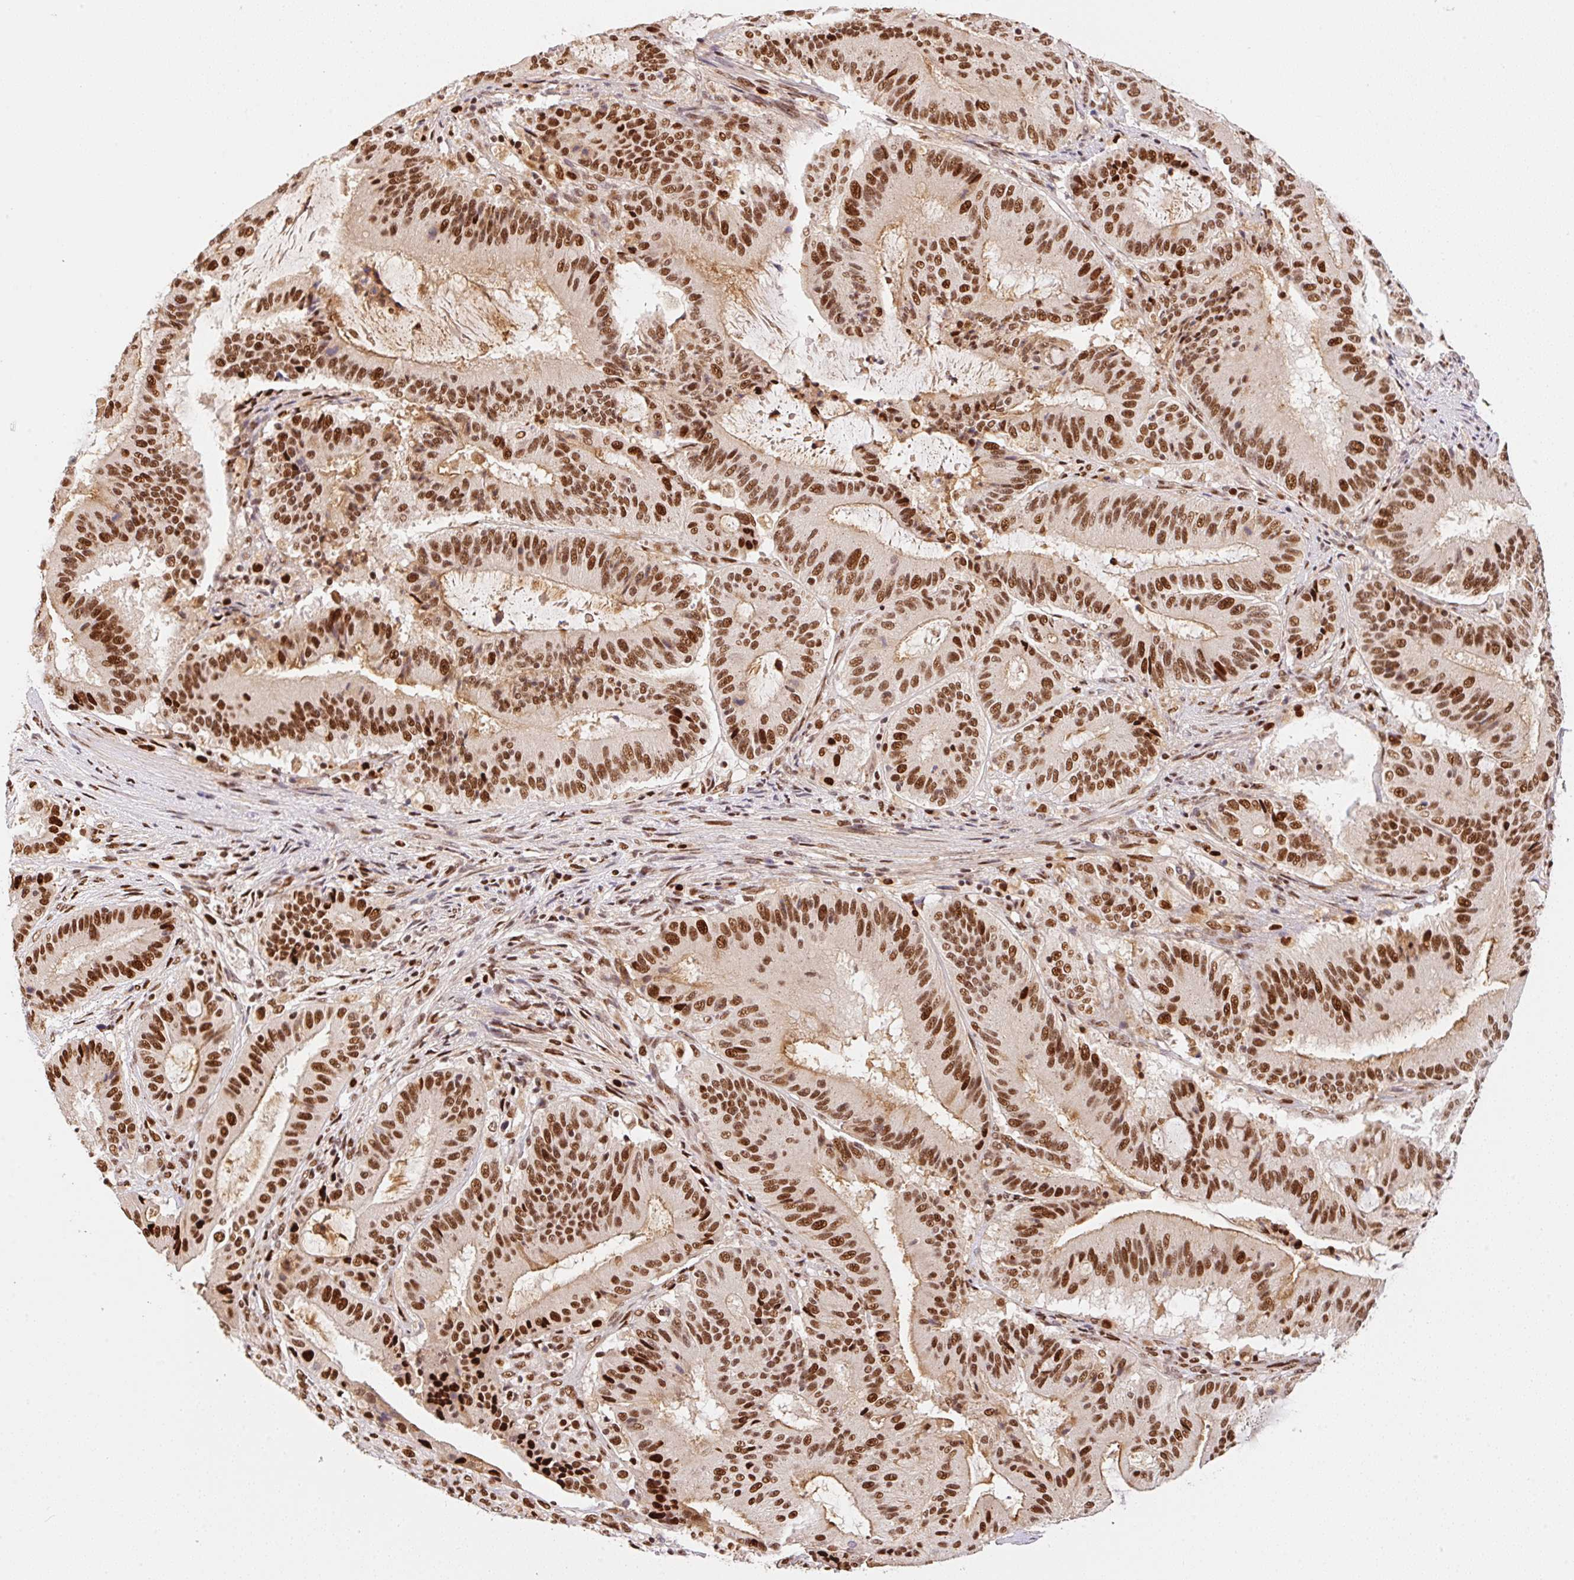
{"staining": {"intensity": "strong", "quantity": ">75%", "location": "nuclear"}, "tissue": "liver cancer", "cell_type": "Tumor cells", "image_type": "cancer", "snomed": [{"axis": "morphology", "description": "Normal tissue, NOS"}, {"axis": "morphology", "description": "Cholangiocarcinoma"}, {"axis": "topography", "description": "Liver"}, {"axis": "topography", "description": "Peripheral nerve tissue"}], "caption": "Immunohistochemistry (IHC) of human liver cancer displays high levels of strong nuclear expression in approximately >75% of tumor cells.", "gene": "GPR139", "patient": {"sex": "female", "age": 73}}